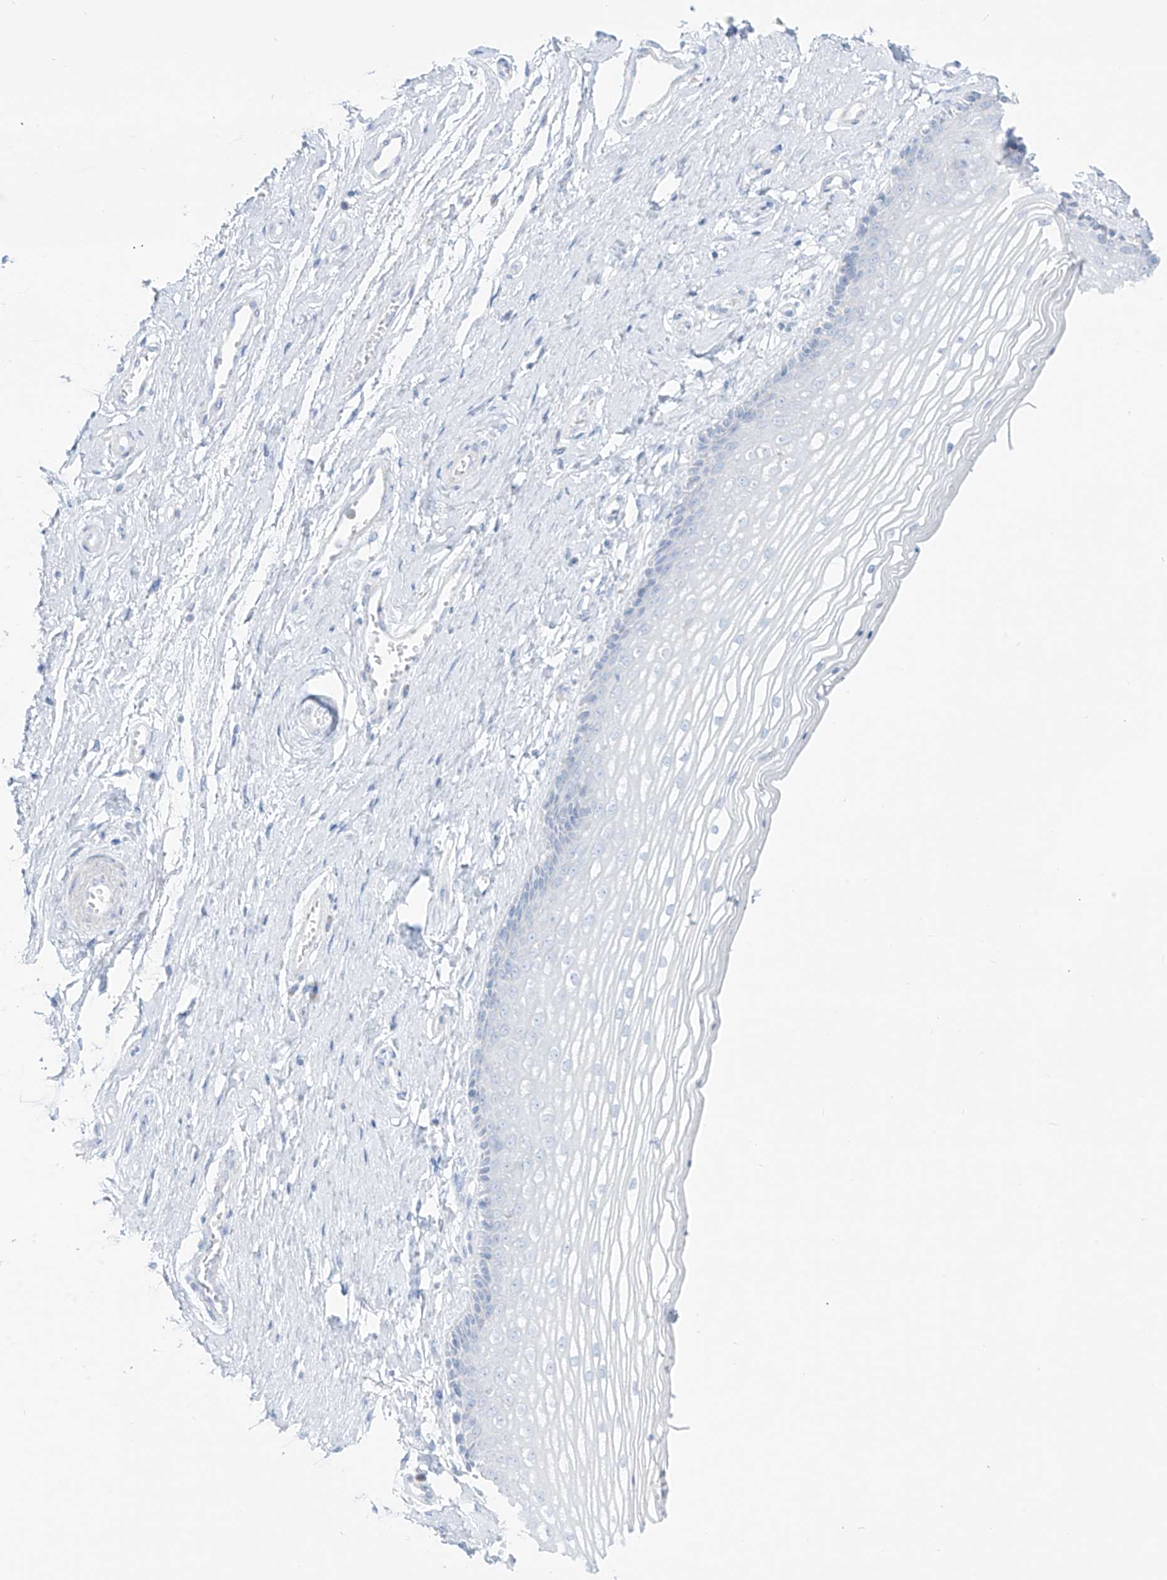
{"staining": {"intensity": "negative", "quantity": "none", "location": "none"}, "tissue": "vagina", "cell_type": "Squamous epithelial cells", "image_type": "normal", "snomed": [{"axis": "morphology", "description": "Normal tissue, NOS"}, {"axis": "topography", "description": "Vagina"}], "caption": "The image exhibits no staining of squamous epithelial cells in normal vagina.", "gene": "SLC26A3", "patient": {"sex": "female", "age": 46}}